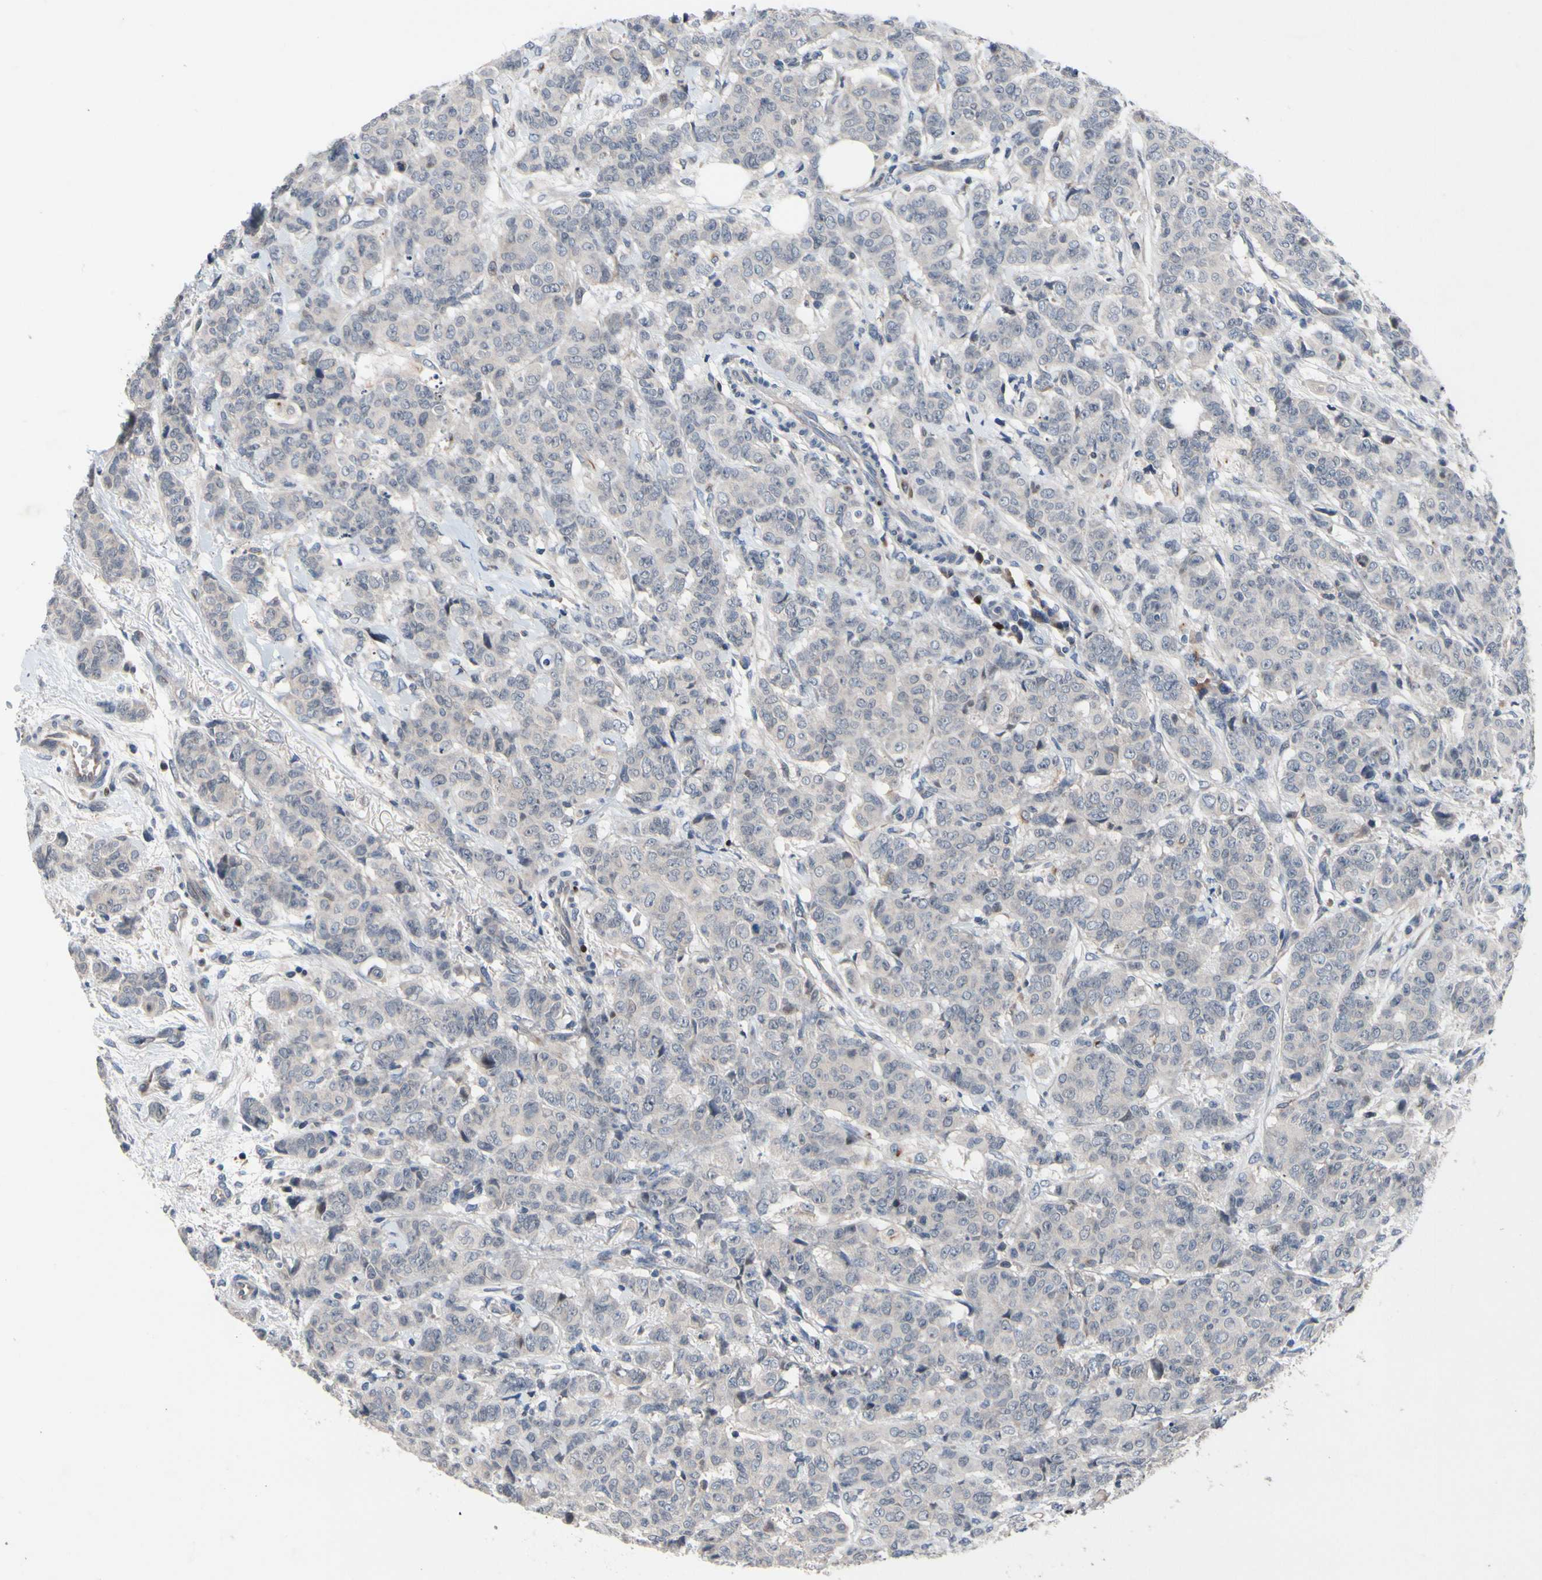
{"staining": {"intensity": "negative", "quantity": "none", "location": "none"}, "tissue": "breast cancer", "cell_type": "Tumor cells", "image_type": "cancer", "snomed": [{"axis": "morphology", "description": "Duct carcinoma"}, {"axis": "topography", "description": "Breast"}], "caption": "High power microscopy photomicrograph of an immunohistochemistry (IHC) micrograph of breast cancer (intraductal carcinoma), revealing no significant positivity in tumor cells.", "gene": "MUTYH", "patient": {"sex": "female", "age": 40}}